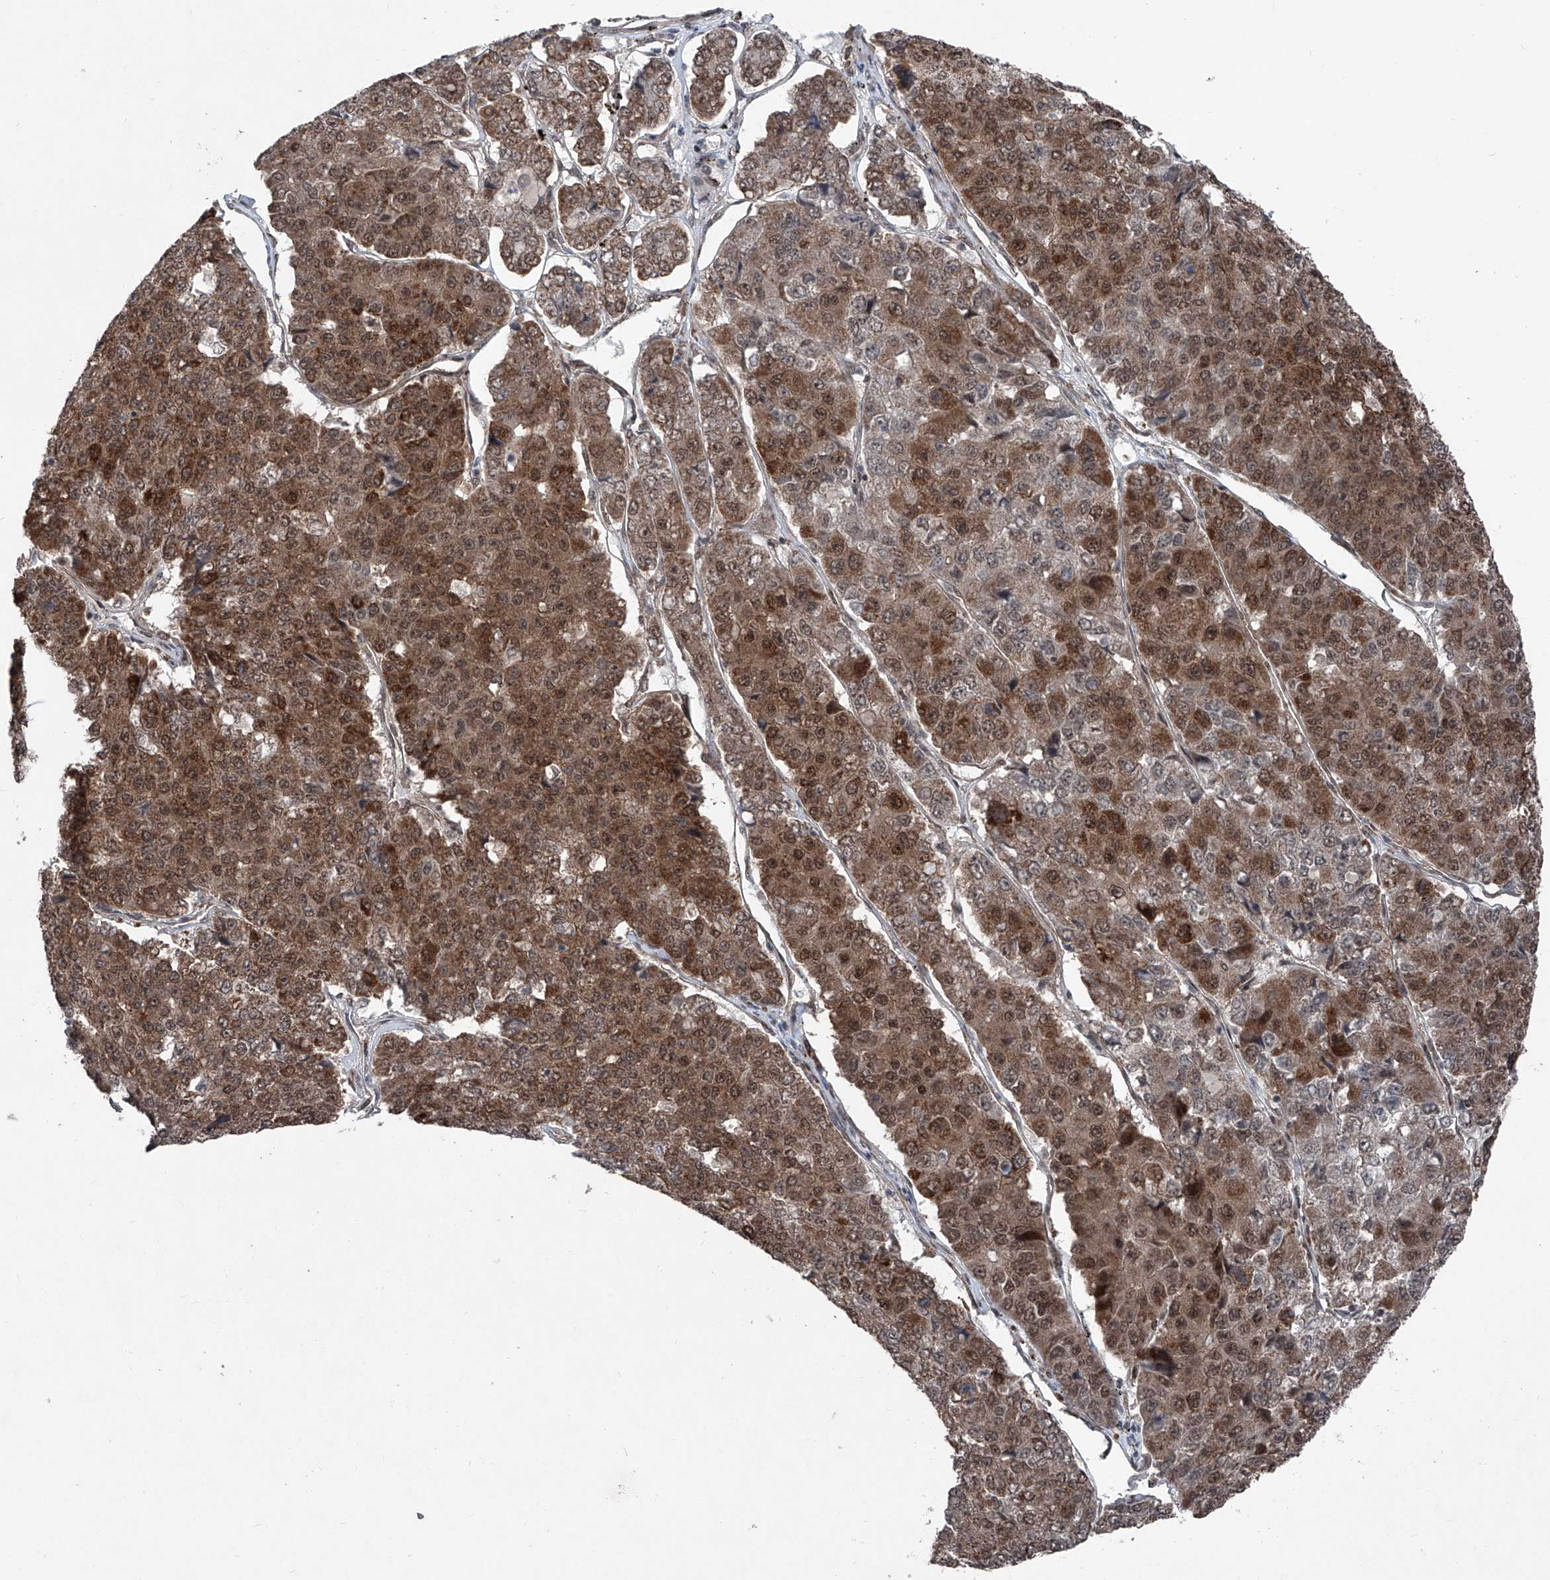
{"staining": {"intensity": "strong", "quantity": ">75%", "location": "cytoplasmic/membranous,nuclear"}, "tissue": "pancreatic cancer", "cell_type": "Tumor cells", "image_type": "cancer", "snomed": [{"axis": "morphology", "description": "Adenocarcinoma, NOS"}, {"axis": "topography", "description": "Pancreas"}], "caption": "Pancreatic cancer (adenocarcinoma) stained with immunohistochemistry (IHC) demonstrates strong cytoplasmic/membranous and nuclear expression in about >75% of tumor cells.", "gene": "COA7", "patient": {"sex": "male", "age": 50}}